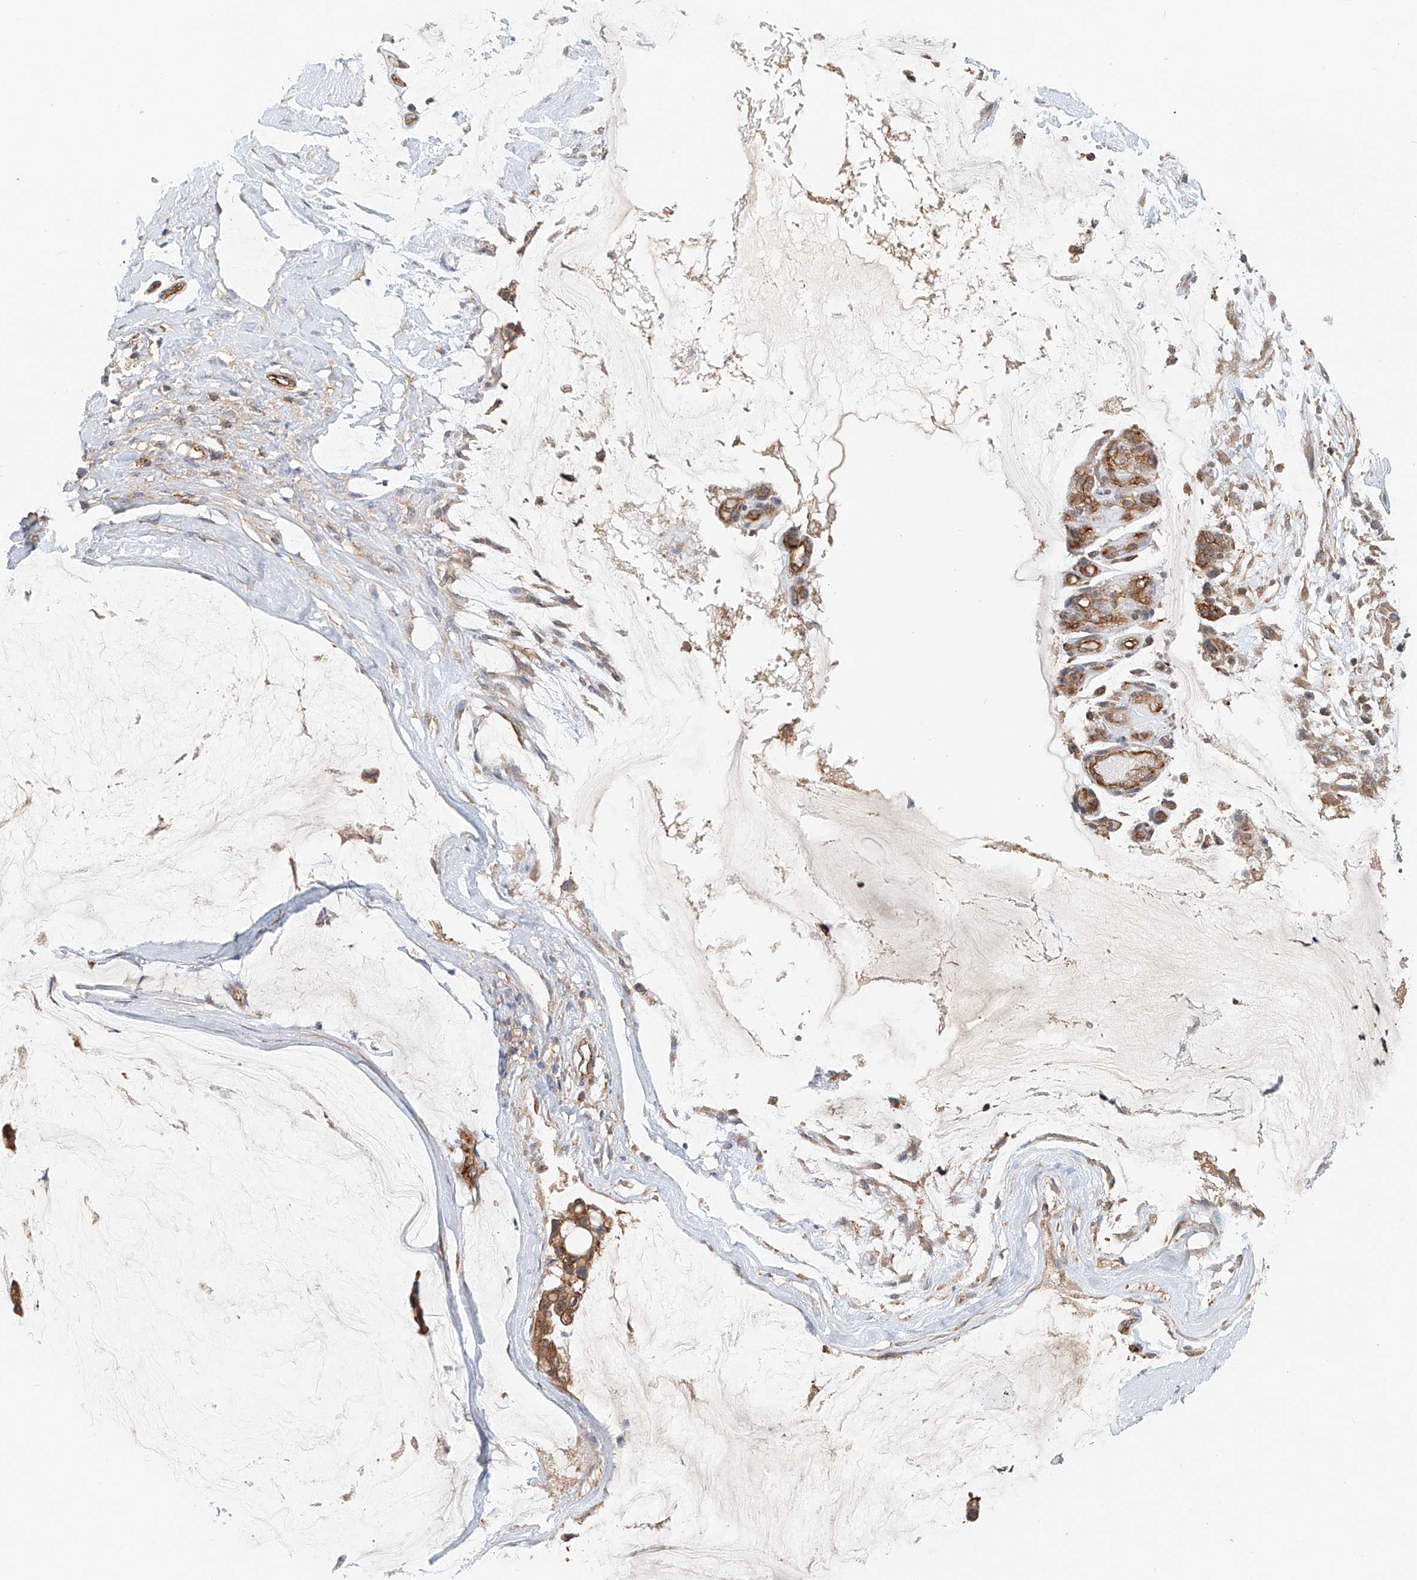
{"staining": {"intensity": "moderate", "quantity": ">75%", "location": "cytoplasmic/membranous"}, "tissue": "ovarian cancer", "cell_type": "Tumor cells", "image_type": "cancer", "snomed": [{"axis": "morphology", "description": "Cystadenocarcinoma, mucinous, NOS"}, {"axis": "topography", "description": "Ovary"}], "caption": "There is medium levels of moderate cytoplasmic/membranous staining in tumor cells of ovarian cancer (mucinous cystadenocarcinoma), as demonstrated by immunohistochemical staining (brown color).", "gene": "FRYL", "patient": {"sex": "female", "age": 39}}